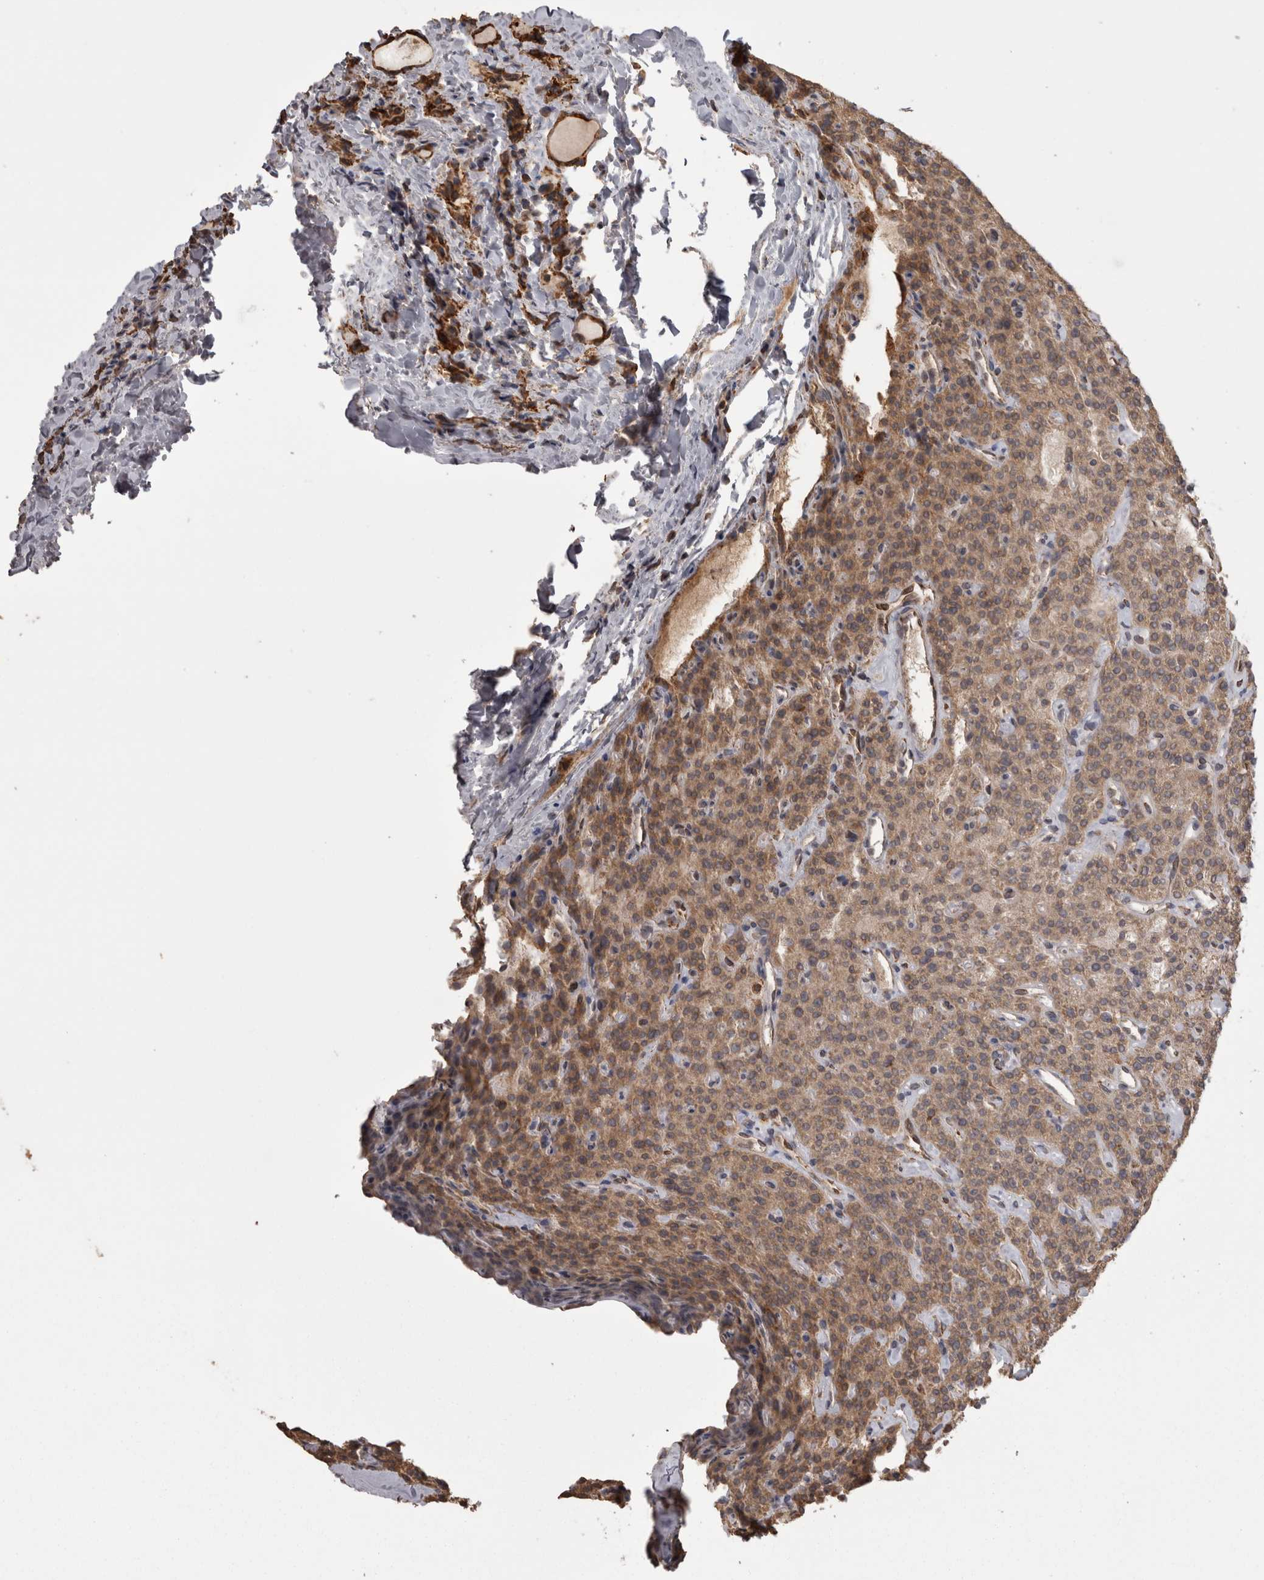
{"staining": {"intensity": "moderate", "quantity": ">75%", "location": "cytoplasmic/membranous"}, "tissue": "parathyroid gland", "cell_type": "Glandular cells", "image_type": "normal", "snomed": [{"axis": "morphology", "description": "Normal tissue, NOS"}, {"axis": "topography", "description": "Parathyroid gland"}], "caption": "High-power microscopy captured an immunohistochemistry photomicrograph of benign parathyroid gland, revealing moderate cytoplasmic/membranous staining in approximately >75% of glandular cells. (DAB IHC, brown staining for protein, blue staining for nuclei).", "gene": "PON2", "patient": {"sex": "male", "age": 46}}